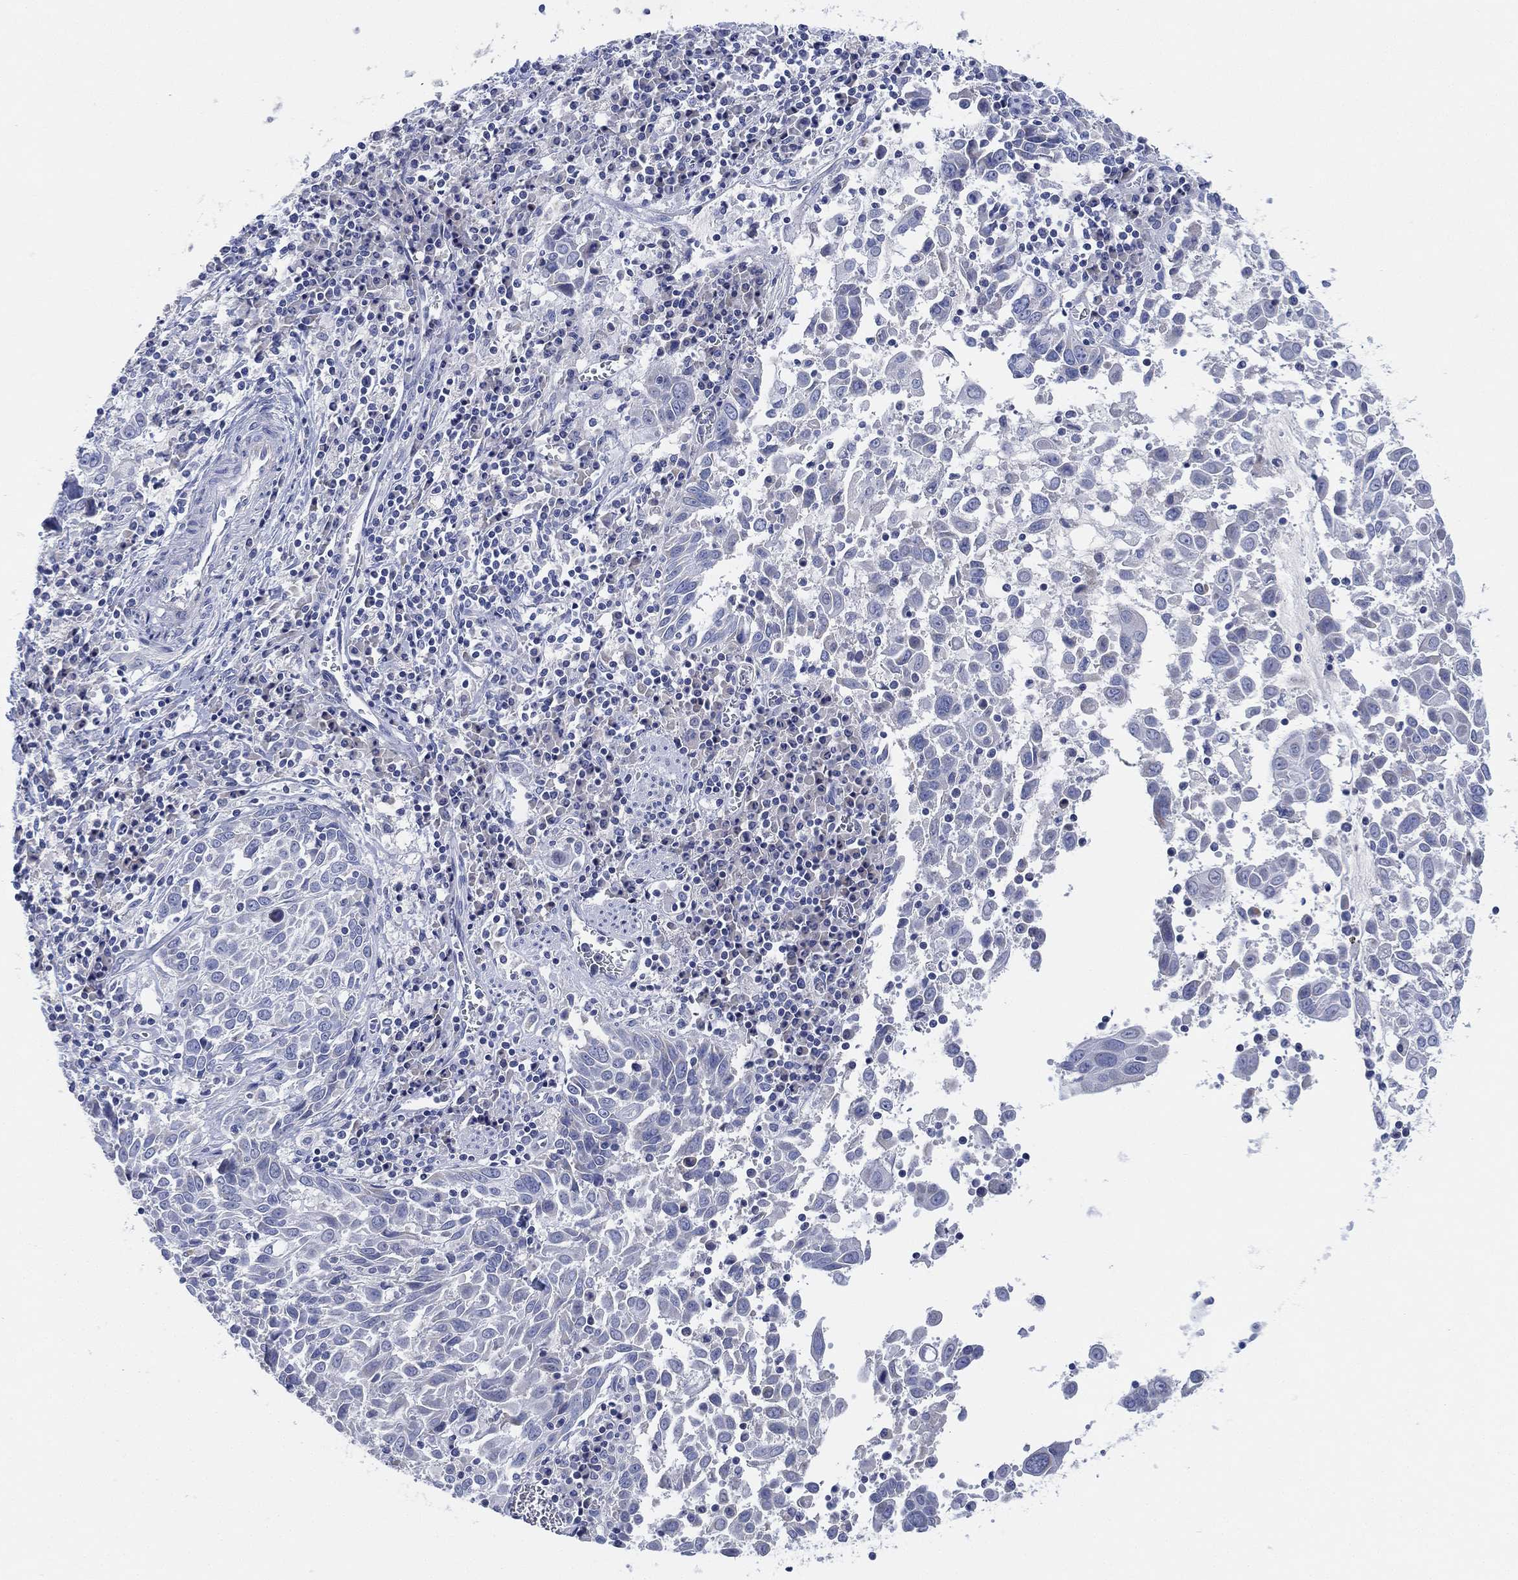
{"staining": {"intensity": "negative", "quantity": "none", "location": "none"}, "tissue": "lung cancer", "cell_type": "Tumor cells", "image_type": "cancer", "snomed": [{"axis": "morphology", "description": "Squamous cell carcinoma, NOS"}, {"axis": "topography", "description": "Lung"}], "caption": "This is an IHC photomicrograph of human lung cancer. There is no staining in tumor cells.", "gene": "ADAD2", "patient": {"sex": "male", "age": 57}}